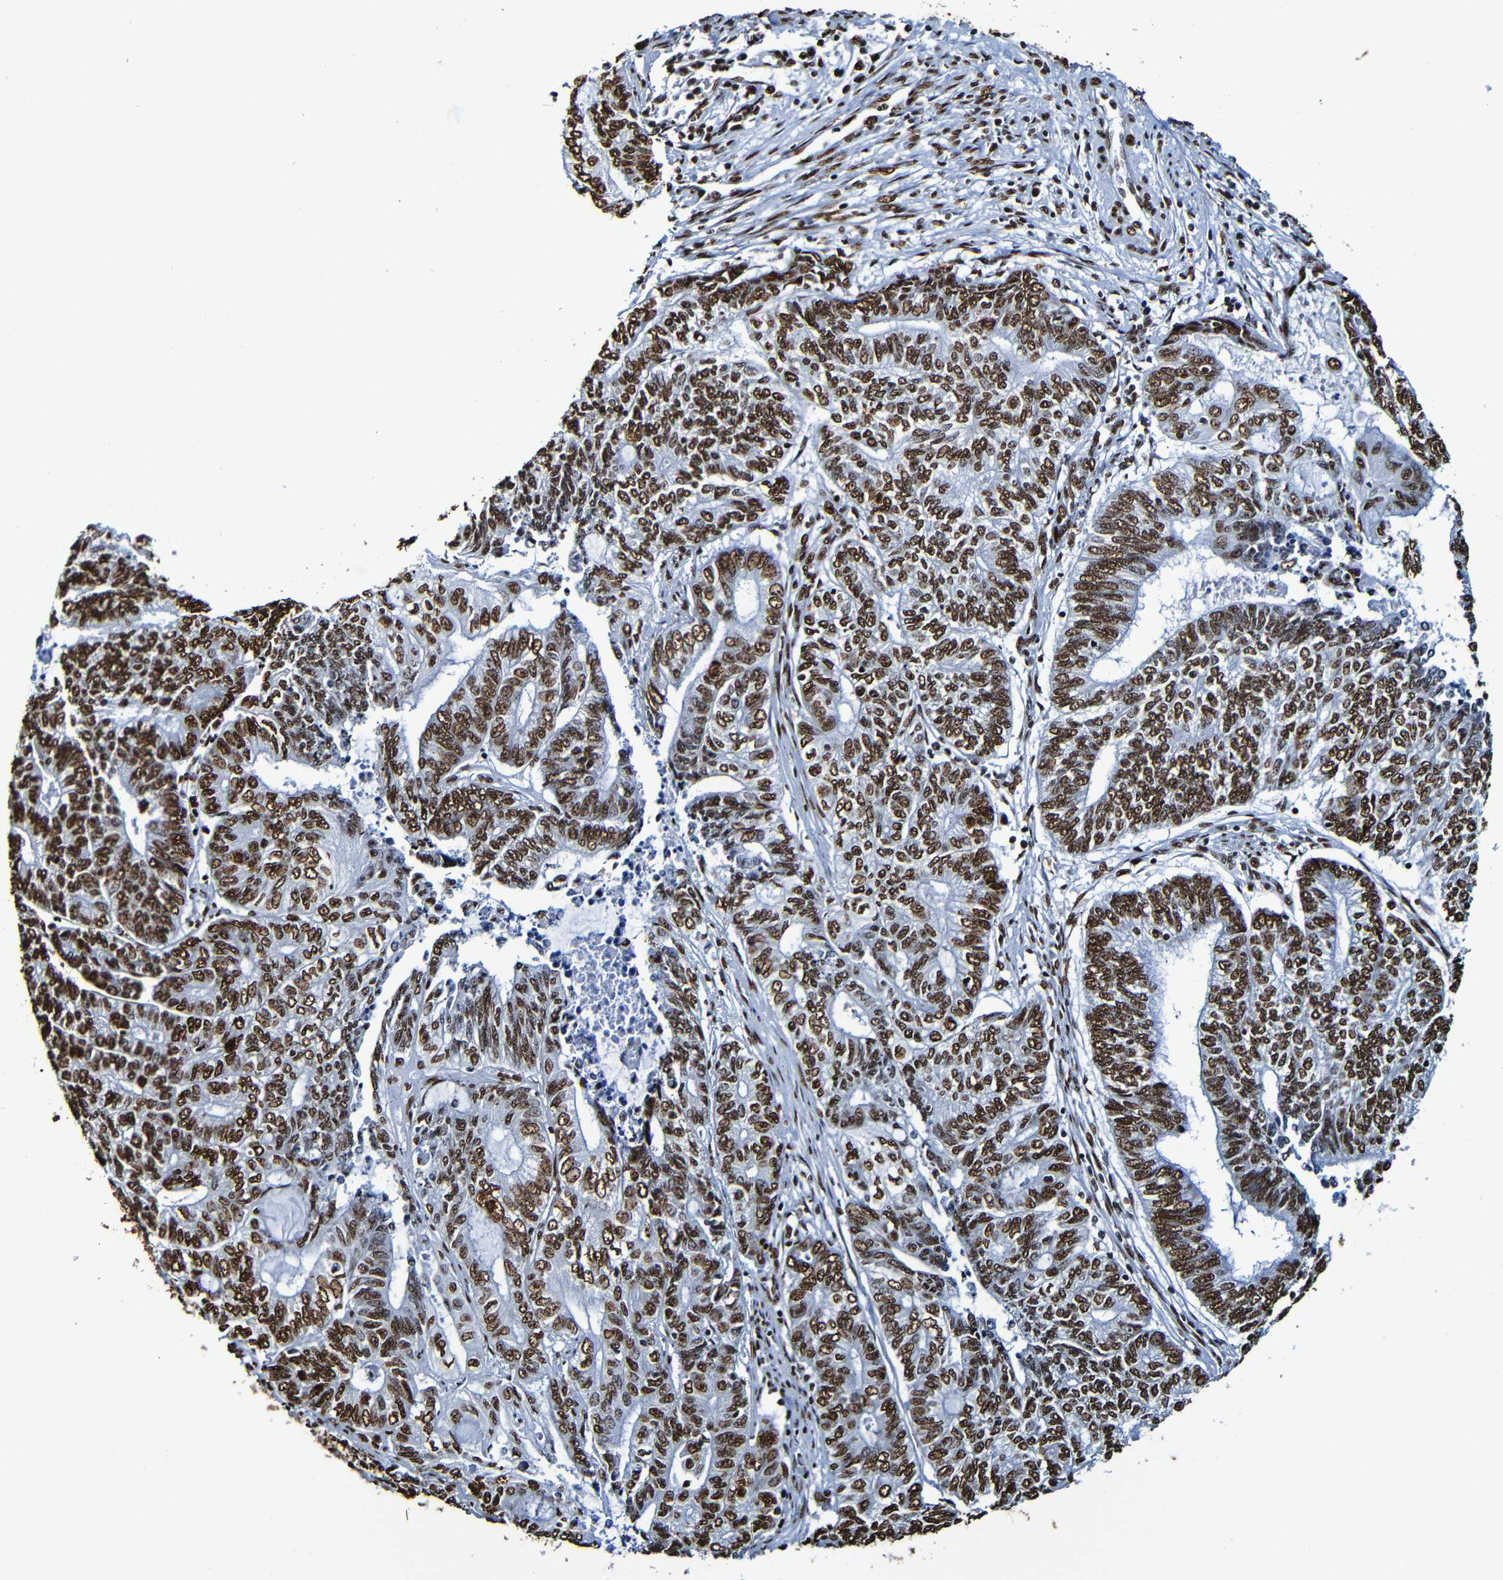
{"staining": {"intensity": "strong", "quantity": ">75%", "location": "nuclear"}, "tissue": "endometrial cancer", "cell_type": "Tumor cells", "image_type": "cancer", "snomed": [{"axis": "morphology", "description": "Adenocarcinoma, NOS"}, {"axis": "topography", "description": "Uterus"}, {"axis": "topography", "description": "Endometrium"}], "caption": "IHC staining of endometrial cancer (adenocarcinoma), which reveals high levels of strong nuclear staining in about >75% of tumor cells indicating strong nuclear protein staining. The staining was performed using DAB (brown) for protein detection and nuclei were counterstained in hematoxylin (blue).", "gene": "SRSF3", "patient": {"sex": "female", "age": 70}}